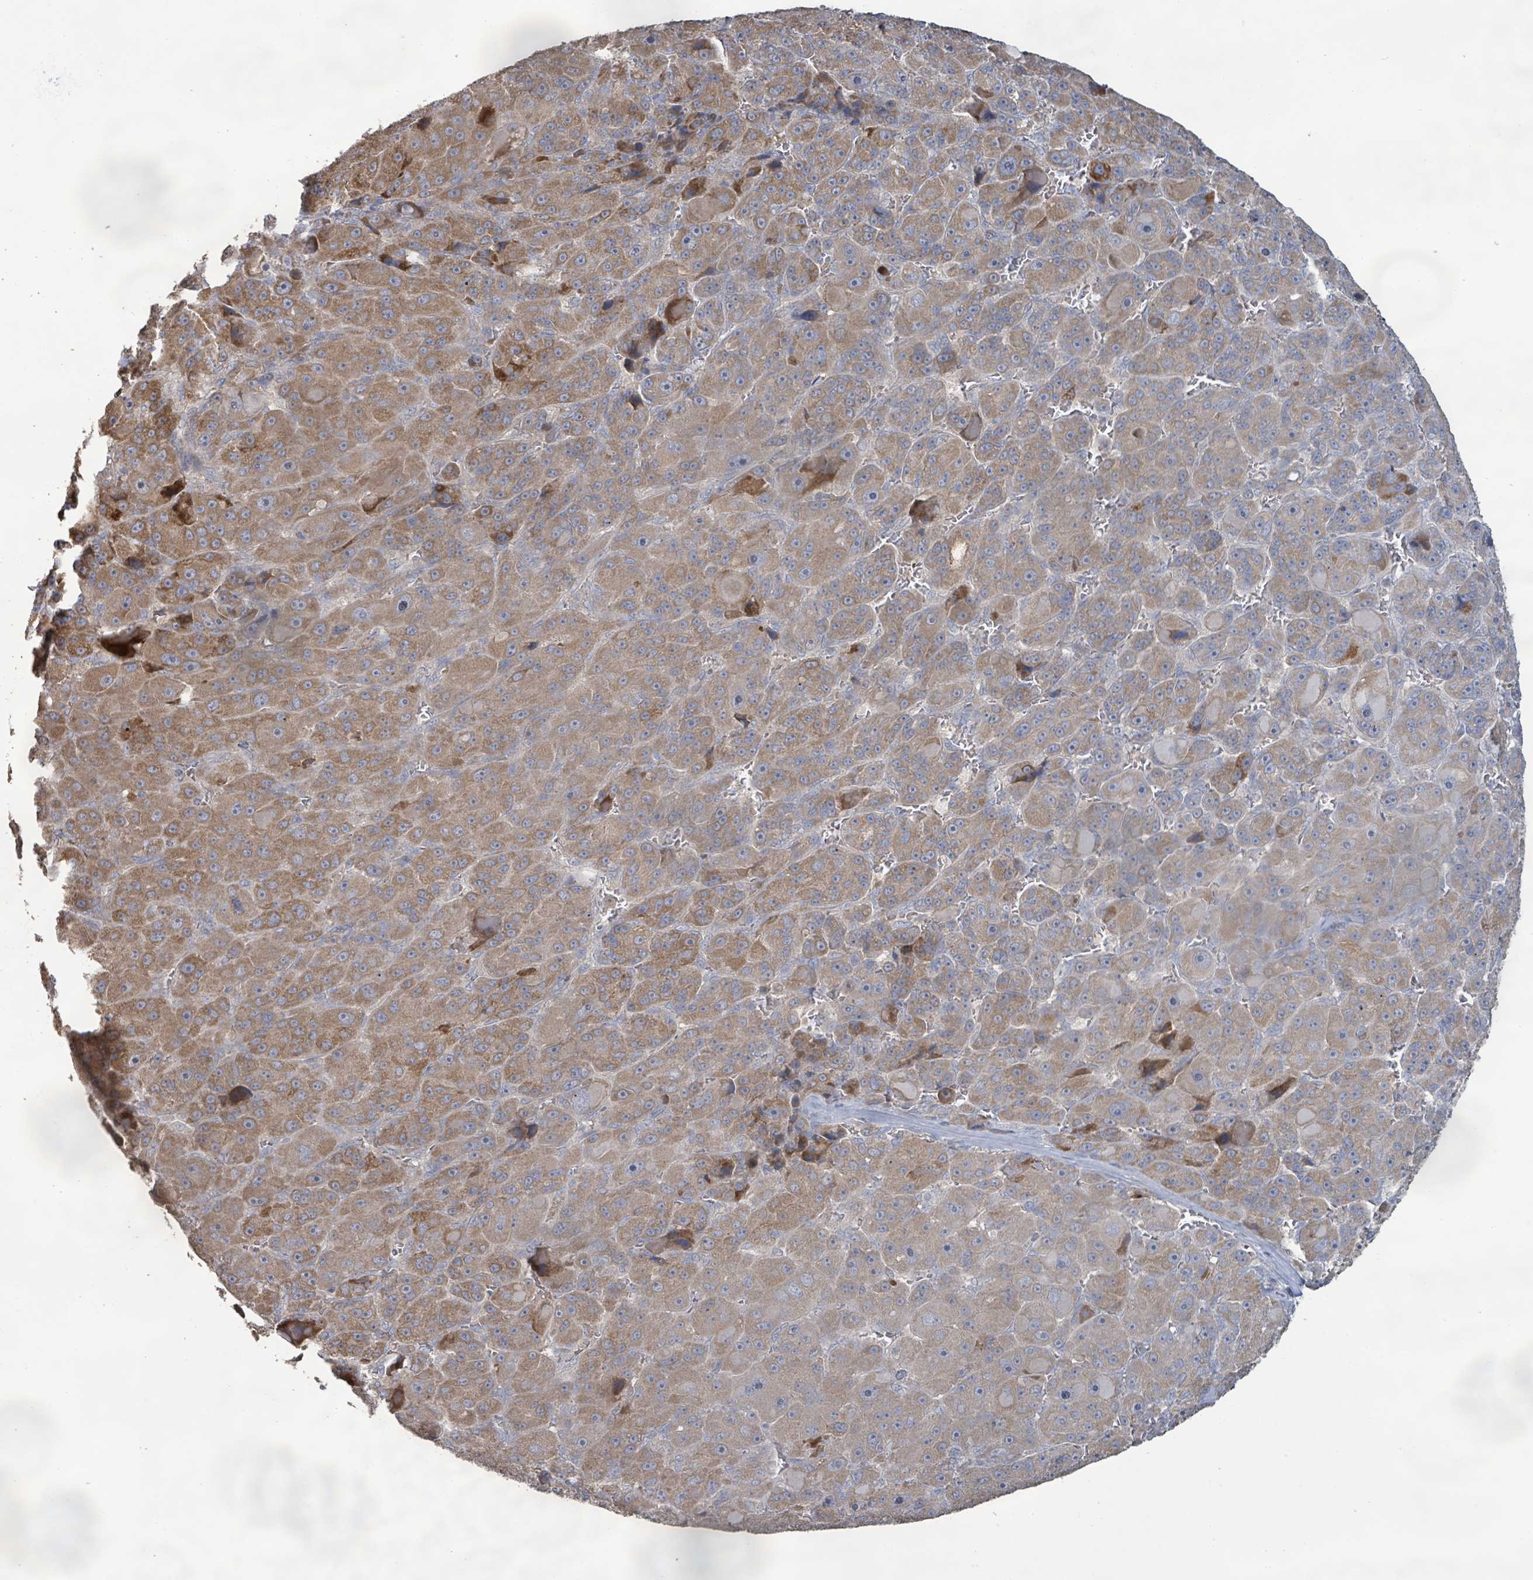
{"staining": {"intensity": "moderate", "quantity": ">75%", "location": "cytoplasmic/membranous"}, "tissue": "liver cancer", "cell_type": "Tumor cells", "image_type": "cancer", "snomed": [{"axis": "morphology", "description": "Carcinoma, Hepatocellular, NOS"}, {"axis": "topography", "description": "Liver"}], "caption": "Immunohistochemical staining of human hepatocellular carcinoma (liver) reveals medium levels of moderate cytoplasmic/membranous protein positivity in about >75% of tumor cells.", "gene": "KCNS2", "patient": {"sex": "male", "age": 76}}